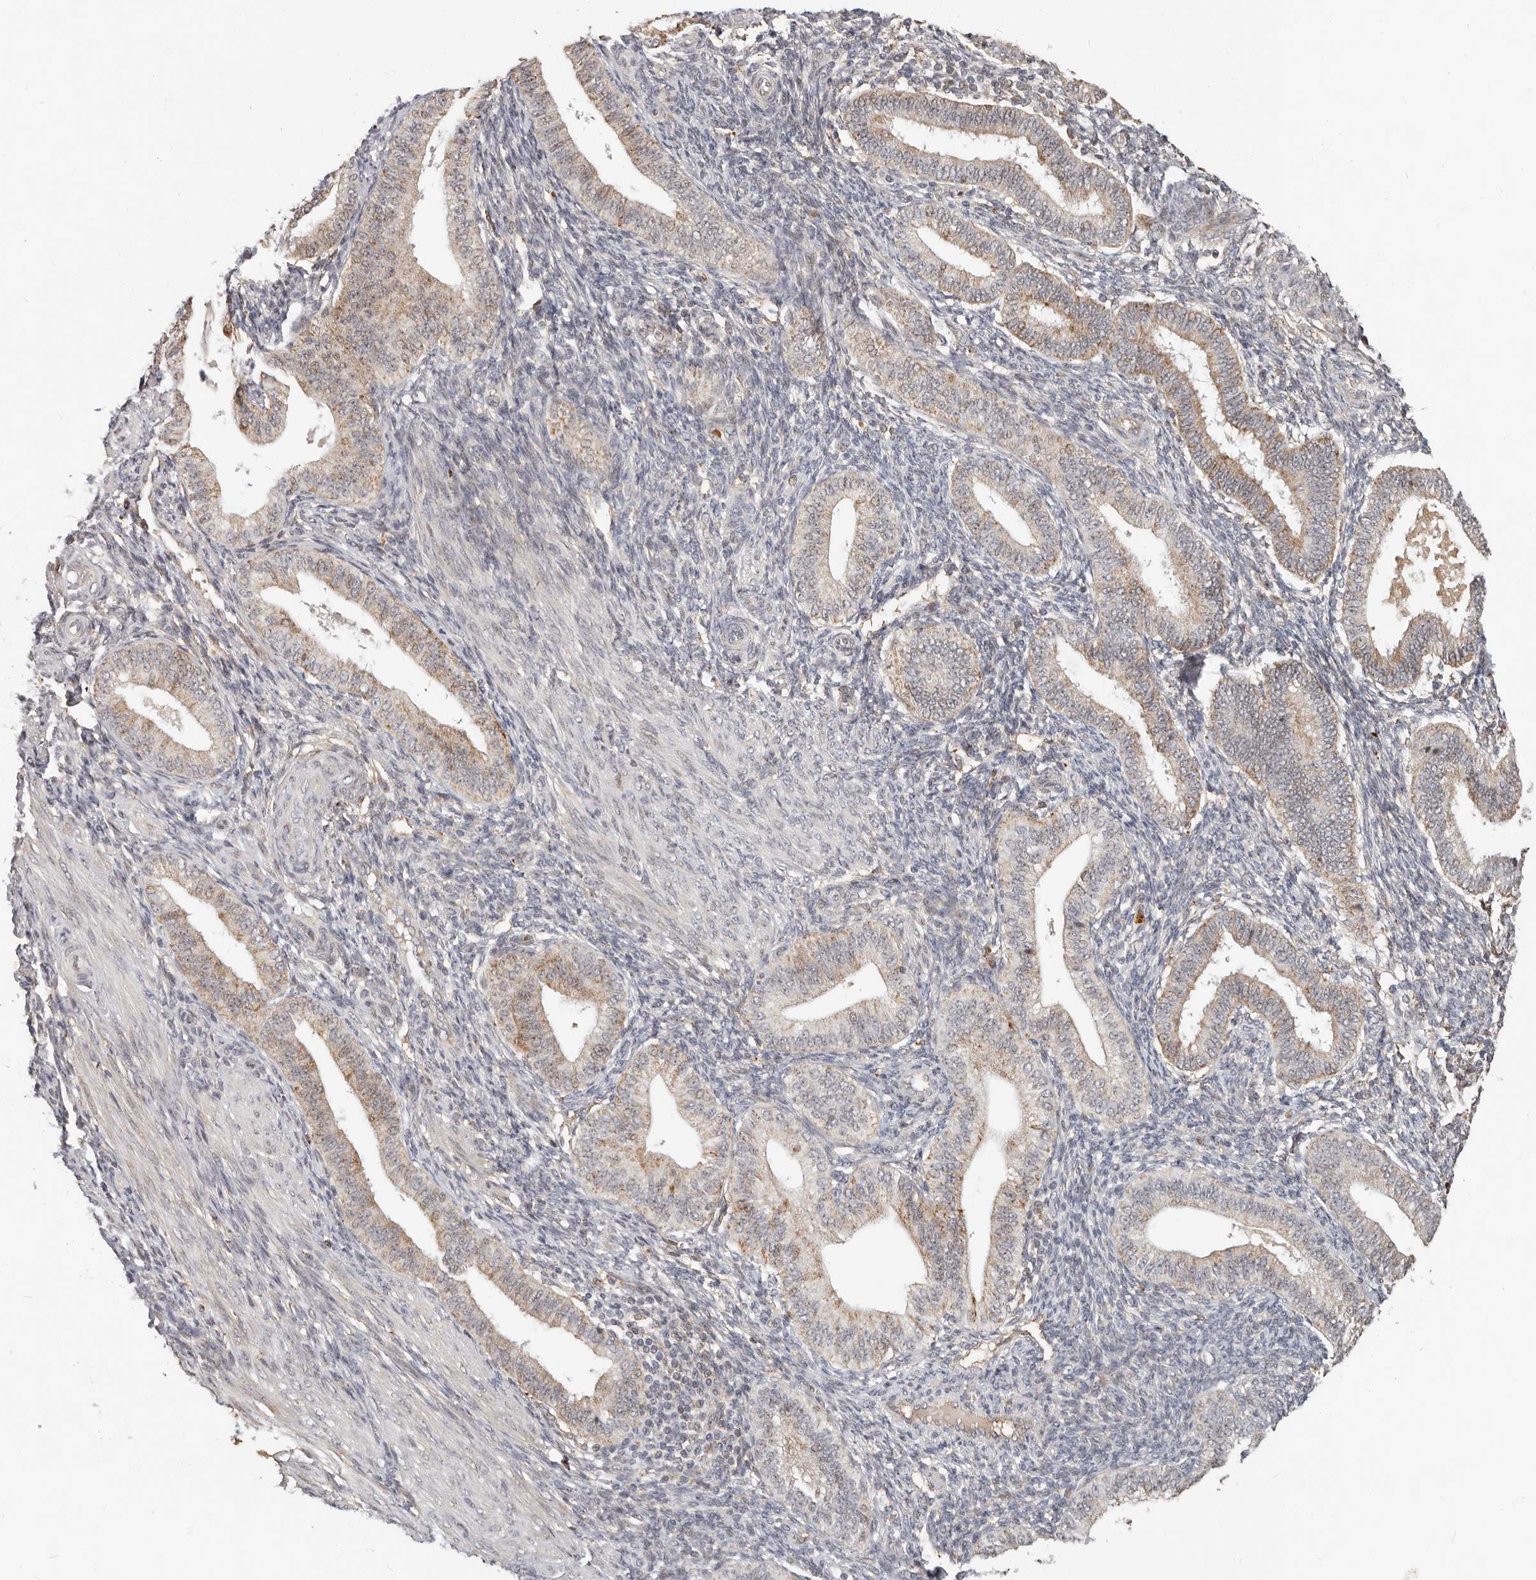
{"staining": {"intensity": "weak", "quantity": "25%-75%", "location": "nuclear"}, "tissue": "endometrium", "cell_type": "Cells in endometrial stroma", "image_type": "normal", "snomed": [{"axis": "morphology", "description": "Normal tissue, NOS"}, {"axis": "topography", "description": "Endometrium"}], "caption": "Immunohistochemical staining of normal human endometrium displays low levels of weak nuclear staining in approximately 25%-75% of cells in endometrial stroma.", "gene": "ZRANB1", "patient": {"sex": "female", "age": 39}}